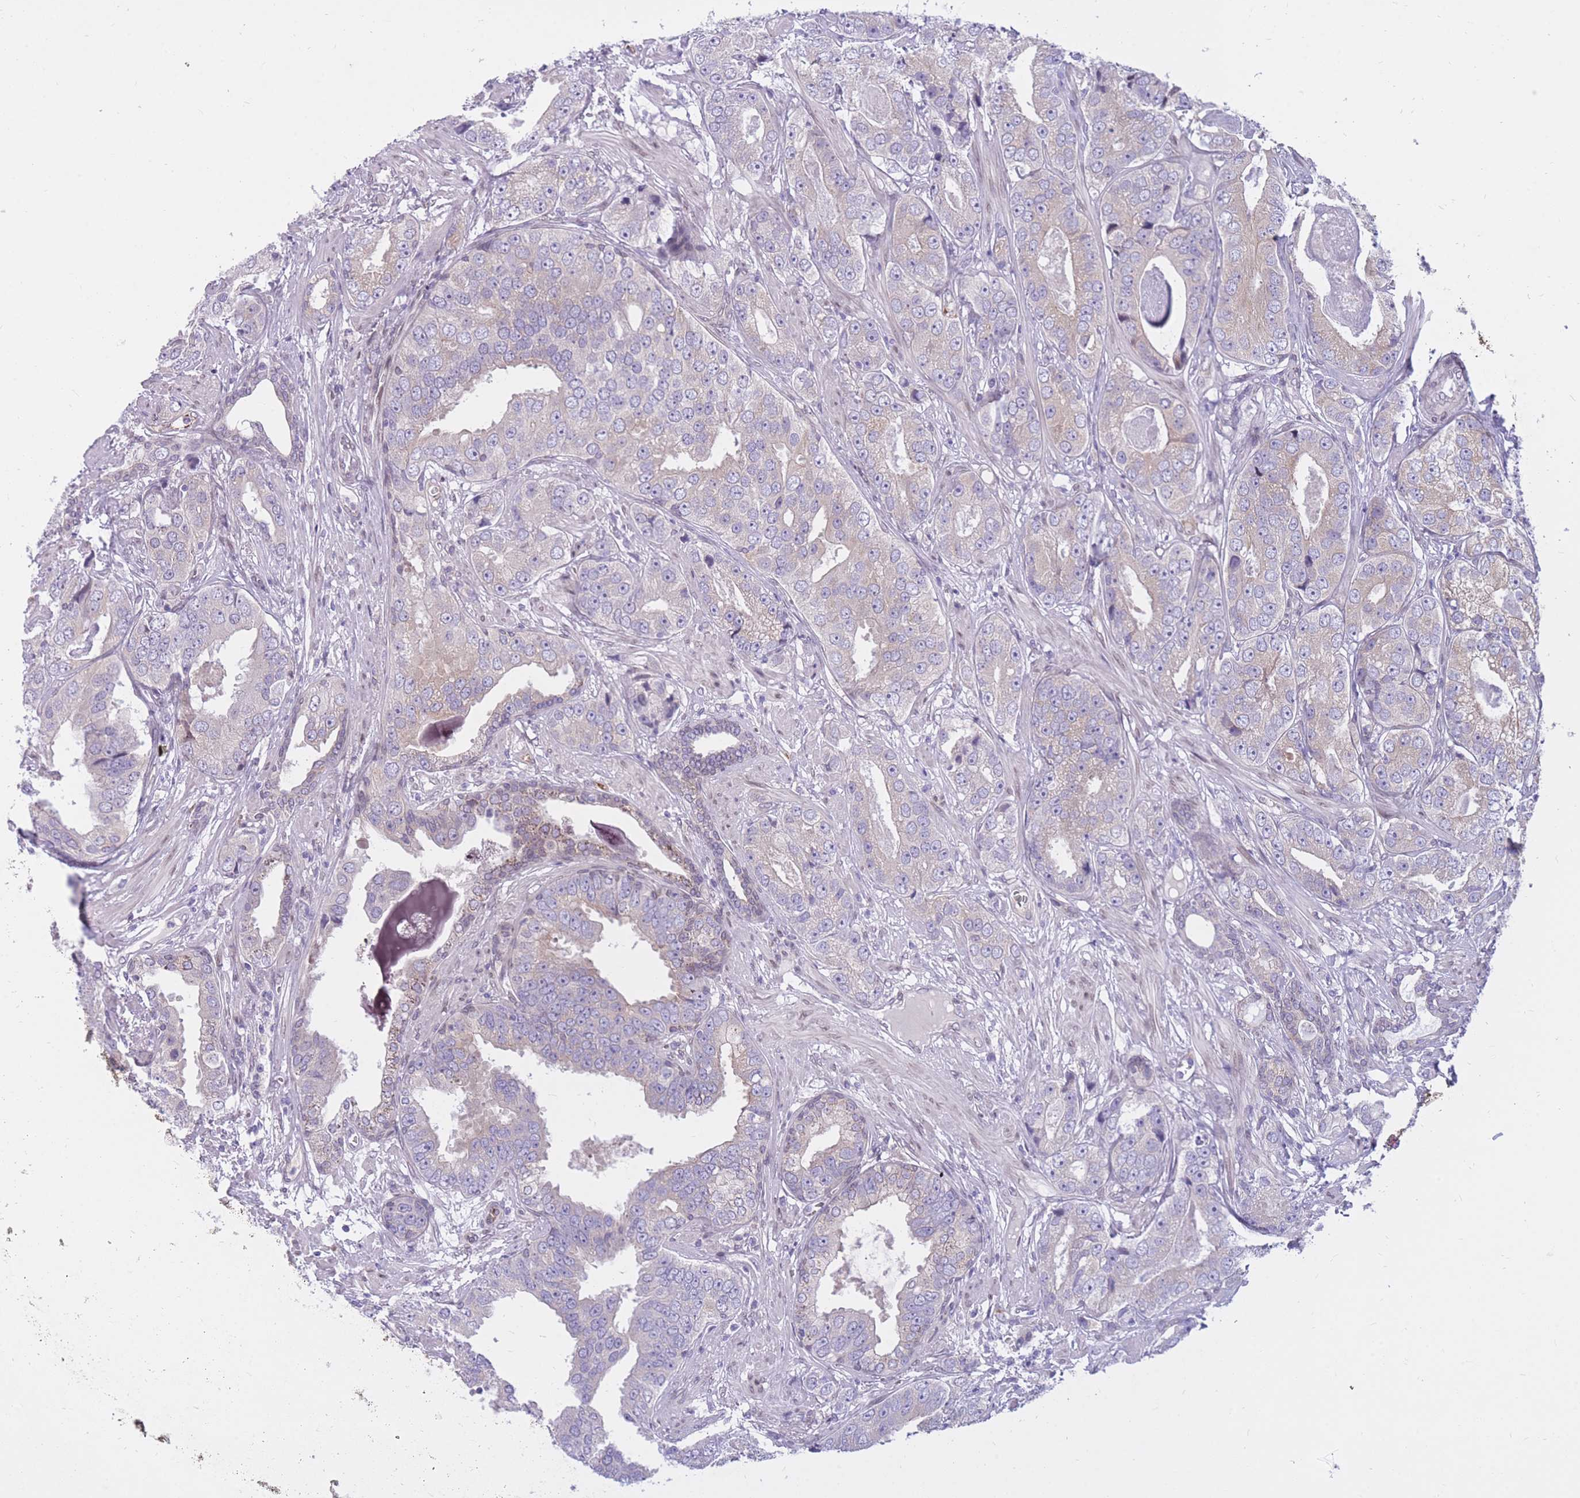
{"staining": {"intensity": "negative", "quantity": "none", "location": "none"}, "tissue": "prostate cancer", "cell_type": "Tumor cells", "image_type": "cancer", "snomed": [{"axis": "morphology", "description": "Adenocarcinoma, High grade"}, {"axis": "topography", "description": "Prostate"}], "caption": "Adenocarcinoma (high-grade) (prostate) stained for a protein using immunohistochemistry exhibits no positivity tumor cells.", "gene": "HOOK2", "patient": {"sex": "male", "age": 71}}